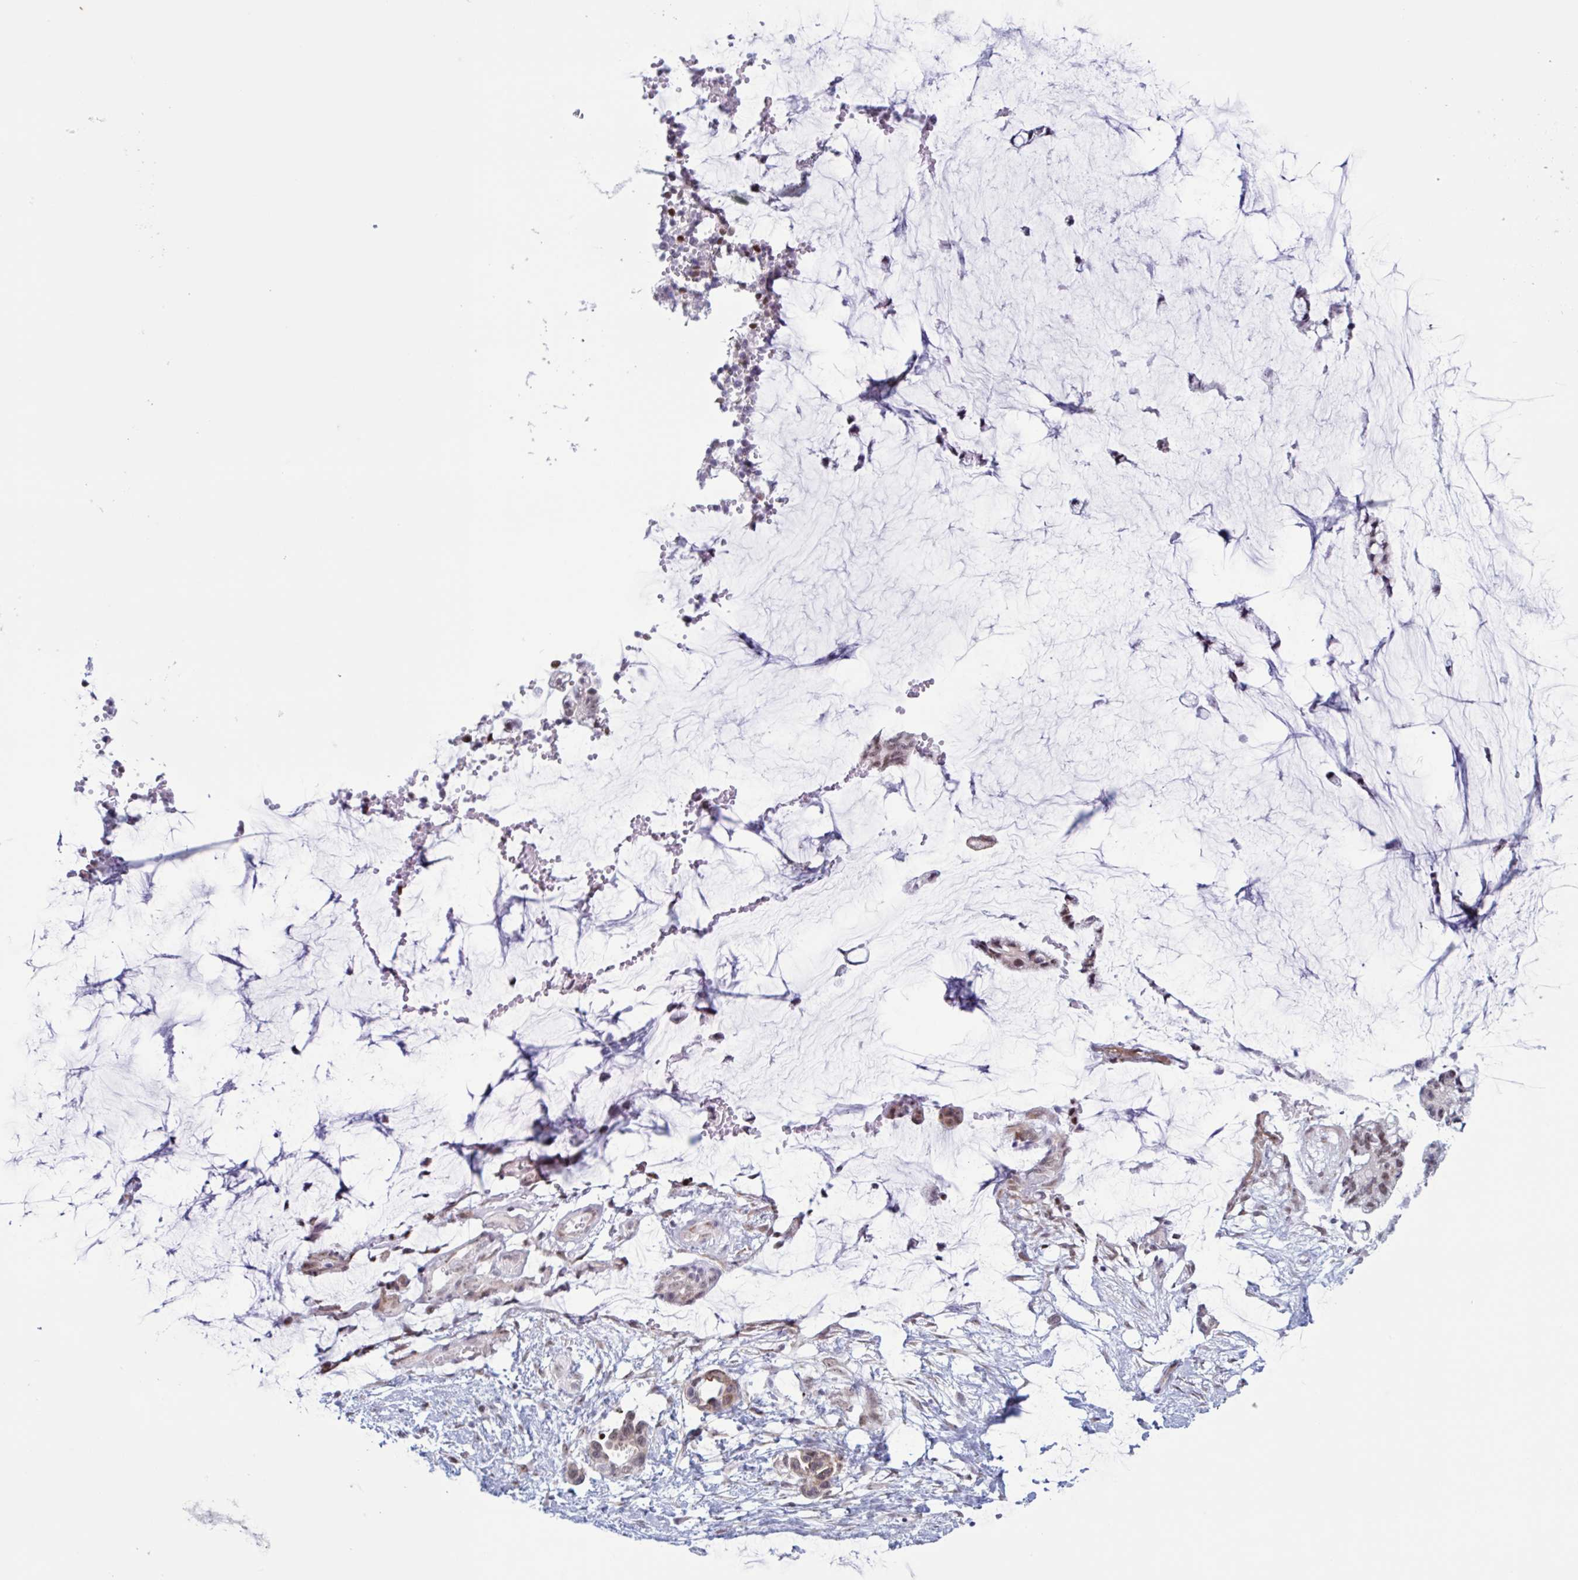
{"staining": {"intensity": "weak", "quantity": ">75%", "location": "nuclear"}, "tissue": "ovarian cancer", "cell_type": "Tumor cells", "image_type": "cancer", "snomed": [{"axis": "morphology", "description": "Cystadenocarcinoma, mucinous, NOS"}, {"axis": "topography", "description": "Ovary"}], "caption": "The photomicrograph reveals a brown stain indicating the presence of a protein in the nuclear of tumor cells in mucinous cystadenocarcinoma (ovarian).", "gene": "PRMT6", "patient": {"sex": "female", "age": 39}}